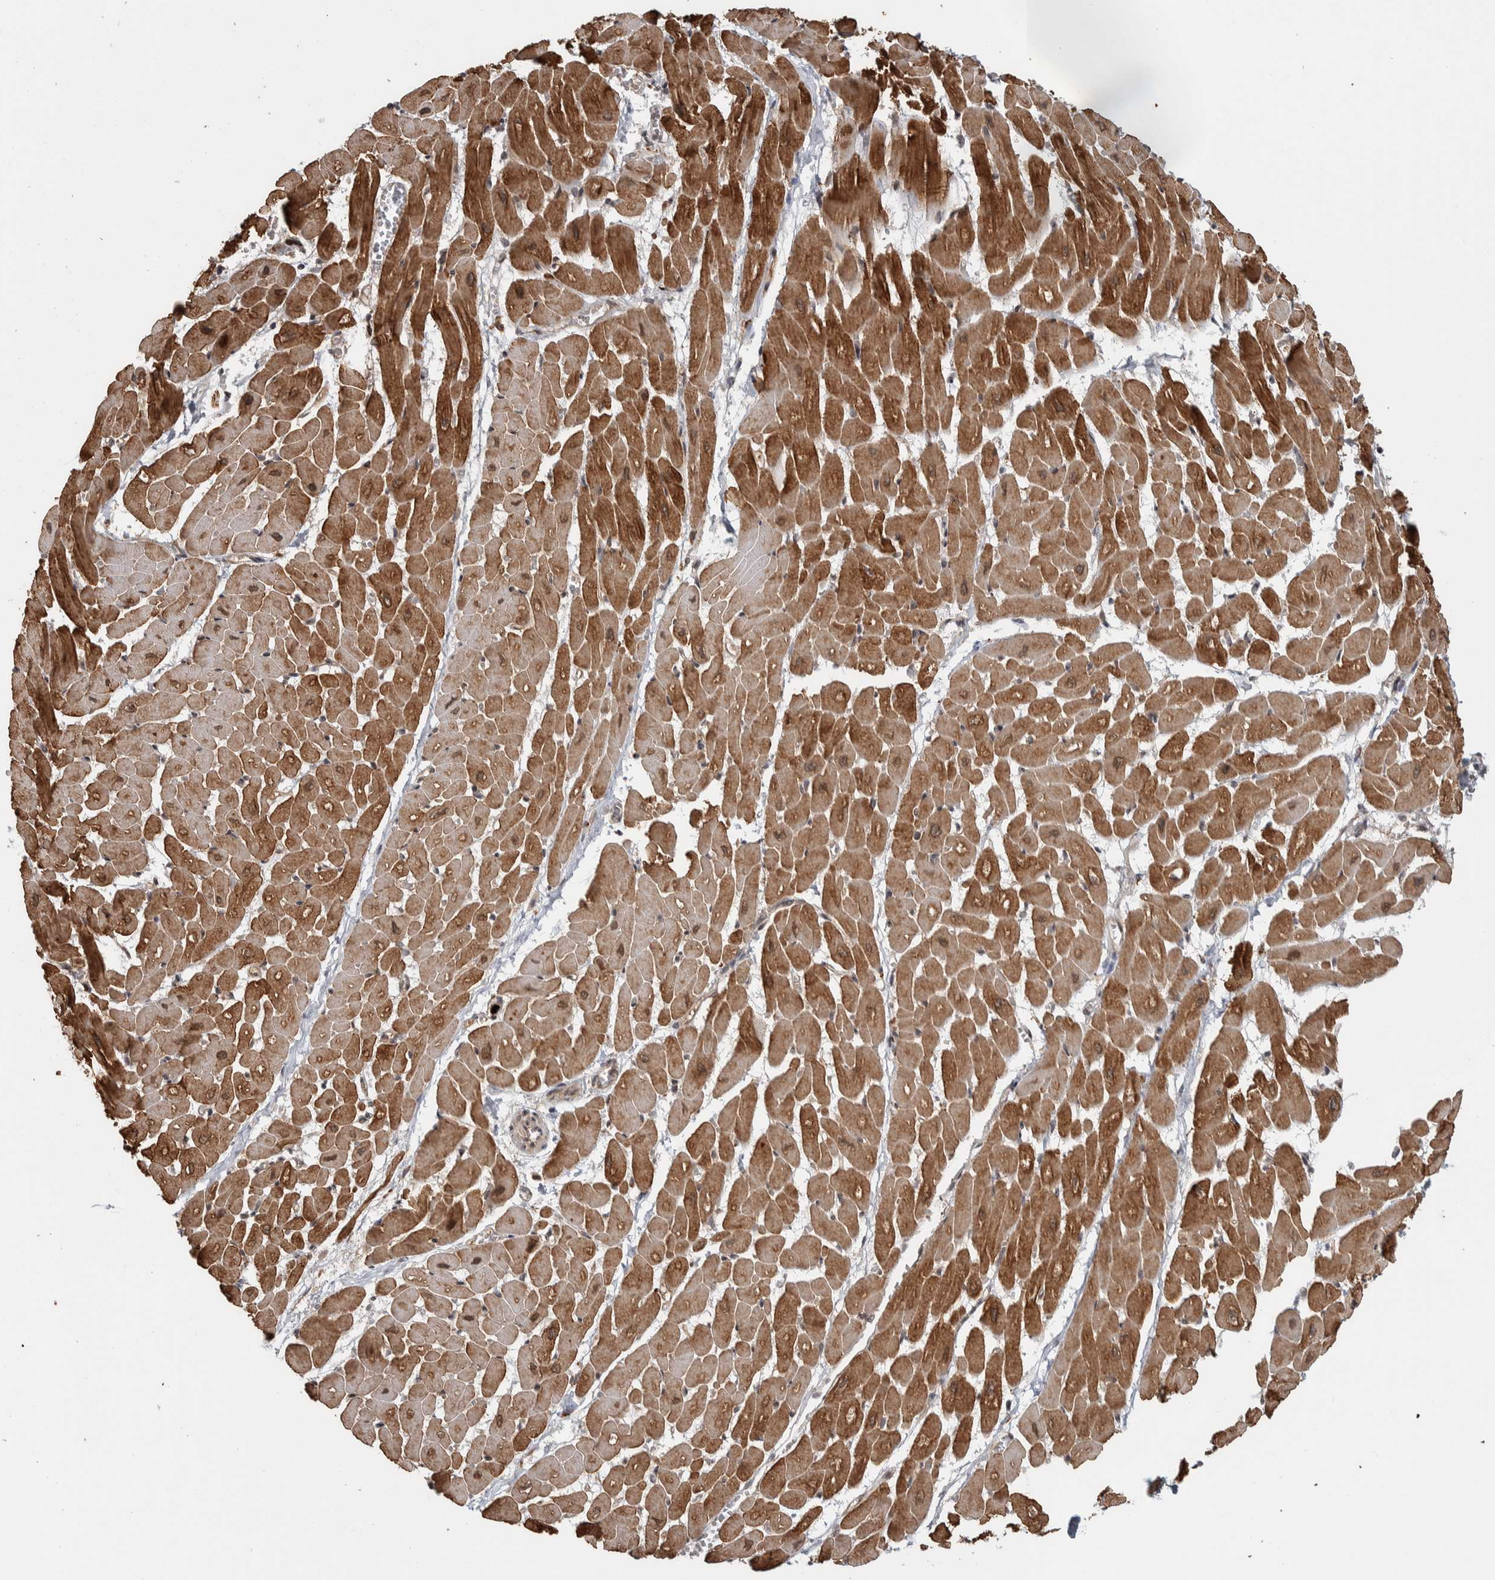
{"staining": {"intensity": "moderate", "quantity": ">75%", "location": "cytoplasmic/membranous"}, "tissue": "heart muscle", "cell_type": "Cardiomyocytes", "image_type": "normal", "snomed": [{"axis": "morphology", "description": "Normal tissue, NOS"}, {"axis": "topography", "description": "Heart"}], "caption": "Protein analysis of unremarkable heart muscle demonstrates moderate cytoplasmic/membranous staining in approximately >75% of cardiomyocytes. (DAB IHC, brown staining for protein, blue staining for nuclei).", "gene": "RPS6KA4", "patient": {"sex": "male", "age": 45}}